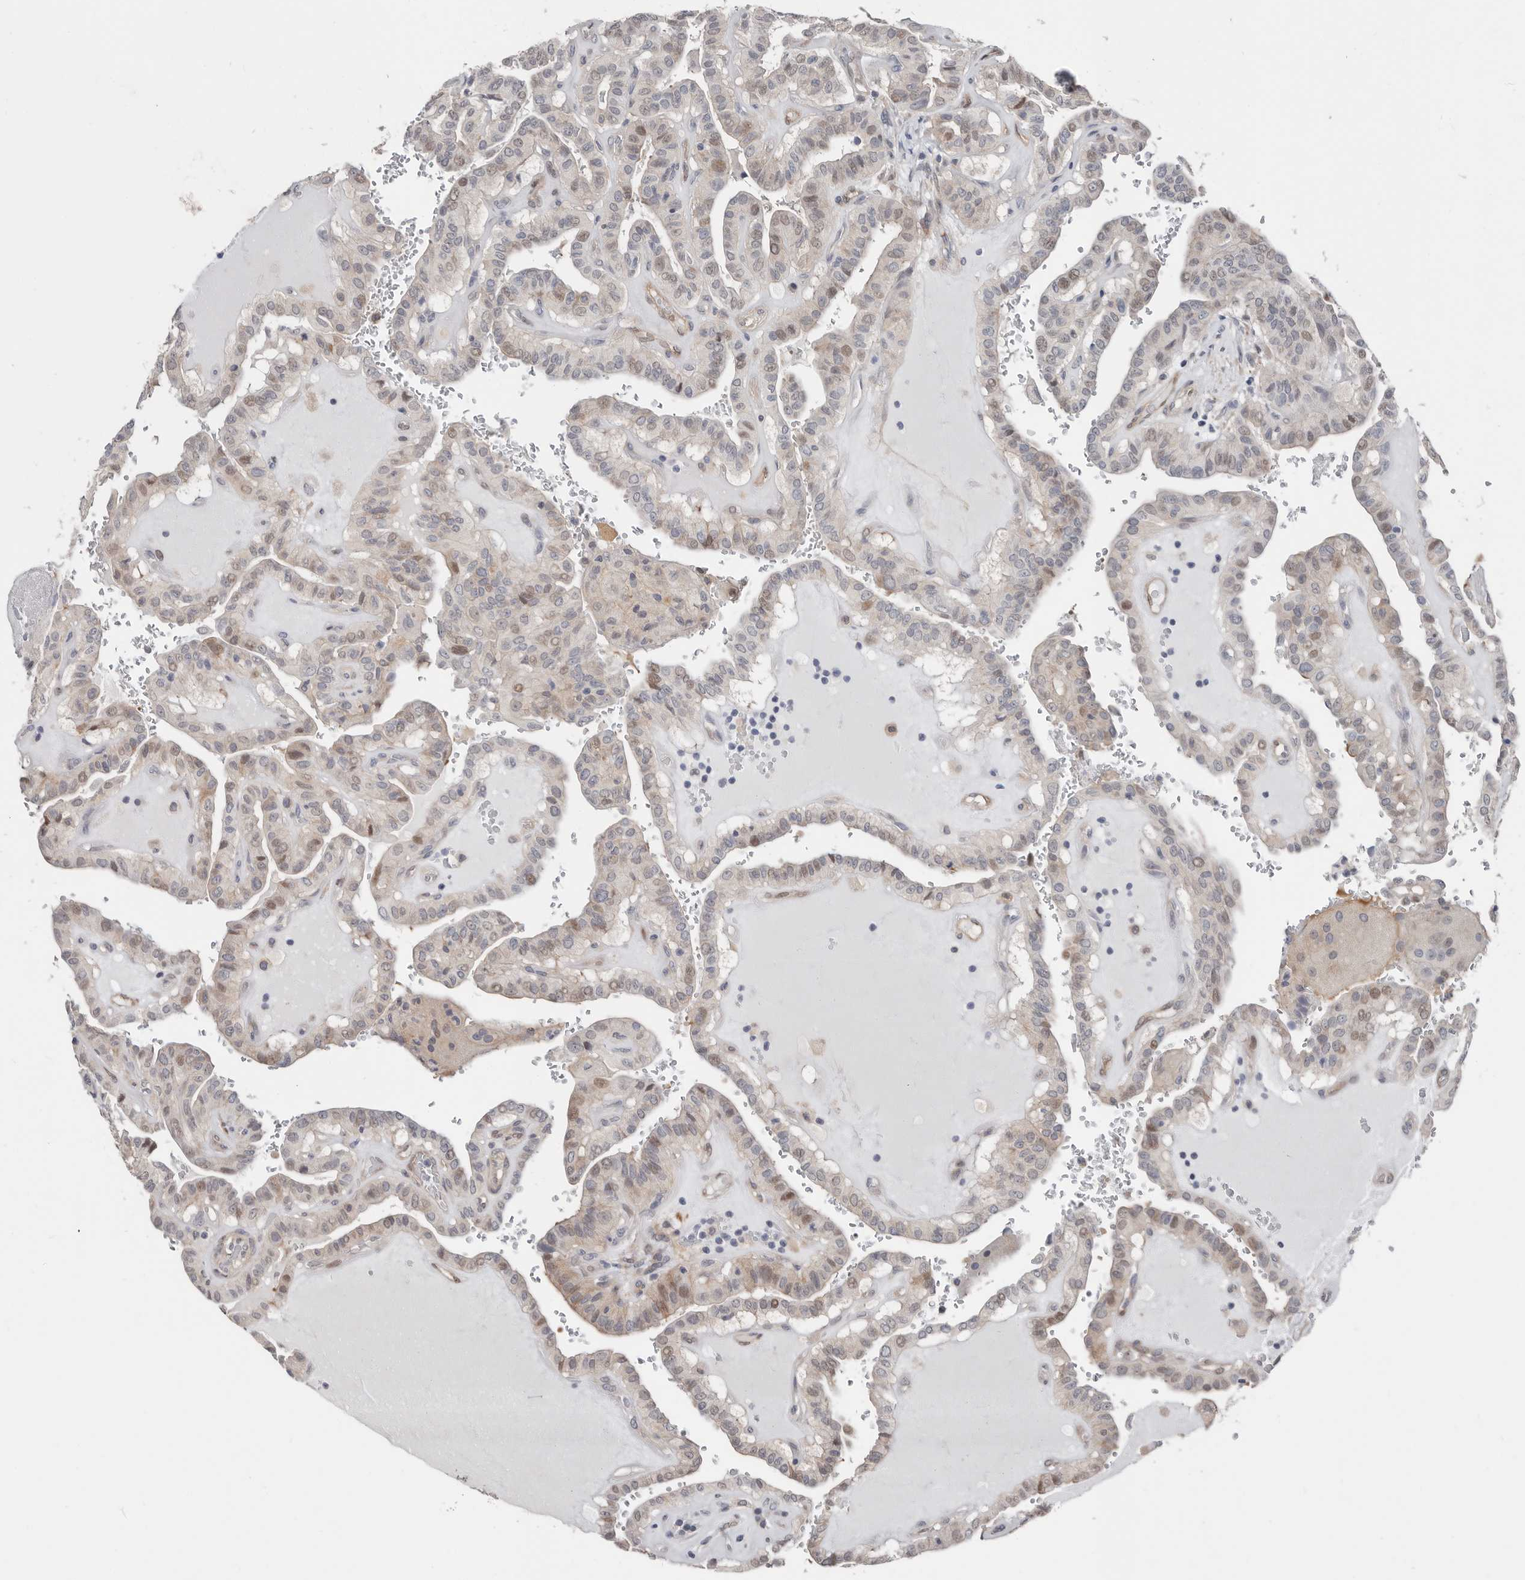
{"staining": {"intensity": "weak", "quantity": "25%-75%", "location": "cytoplasmic/membranous,nuclear"}, "tissue": "thyroid cancer", "cell_type": "Tumor cells", "image_type": "cancer", "snomed": [{"axis": "morphology", "description": "Papillary adenocarcinoma, NOS"}, {"axis": "topography", "description": "Thyroid gland"}], "caption": "IHC micrograph of neoplastic tissue: human papillary adenocarcinoma (thyroid) stained using immunohistochemistry (IHC) exhibits low levels of weak protein expression localized specifically in the cytoplasmic/membranous and nuclear of tumor cells, appearing as a cytoplasmic/membranous and nuclear brown color.", "gene": "ASRGL1", "patient": {"sex": "male", "age": 77}}